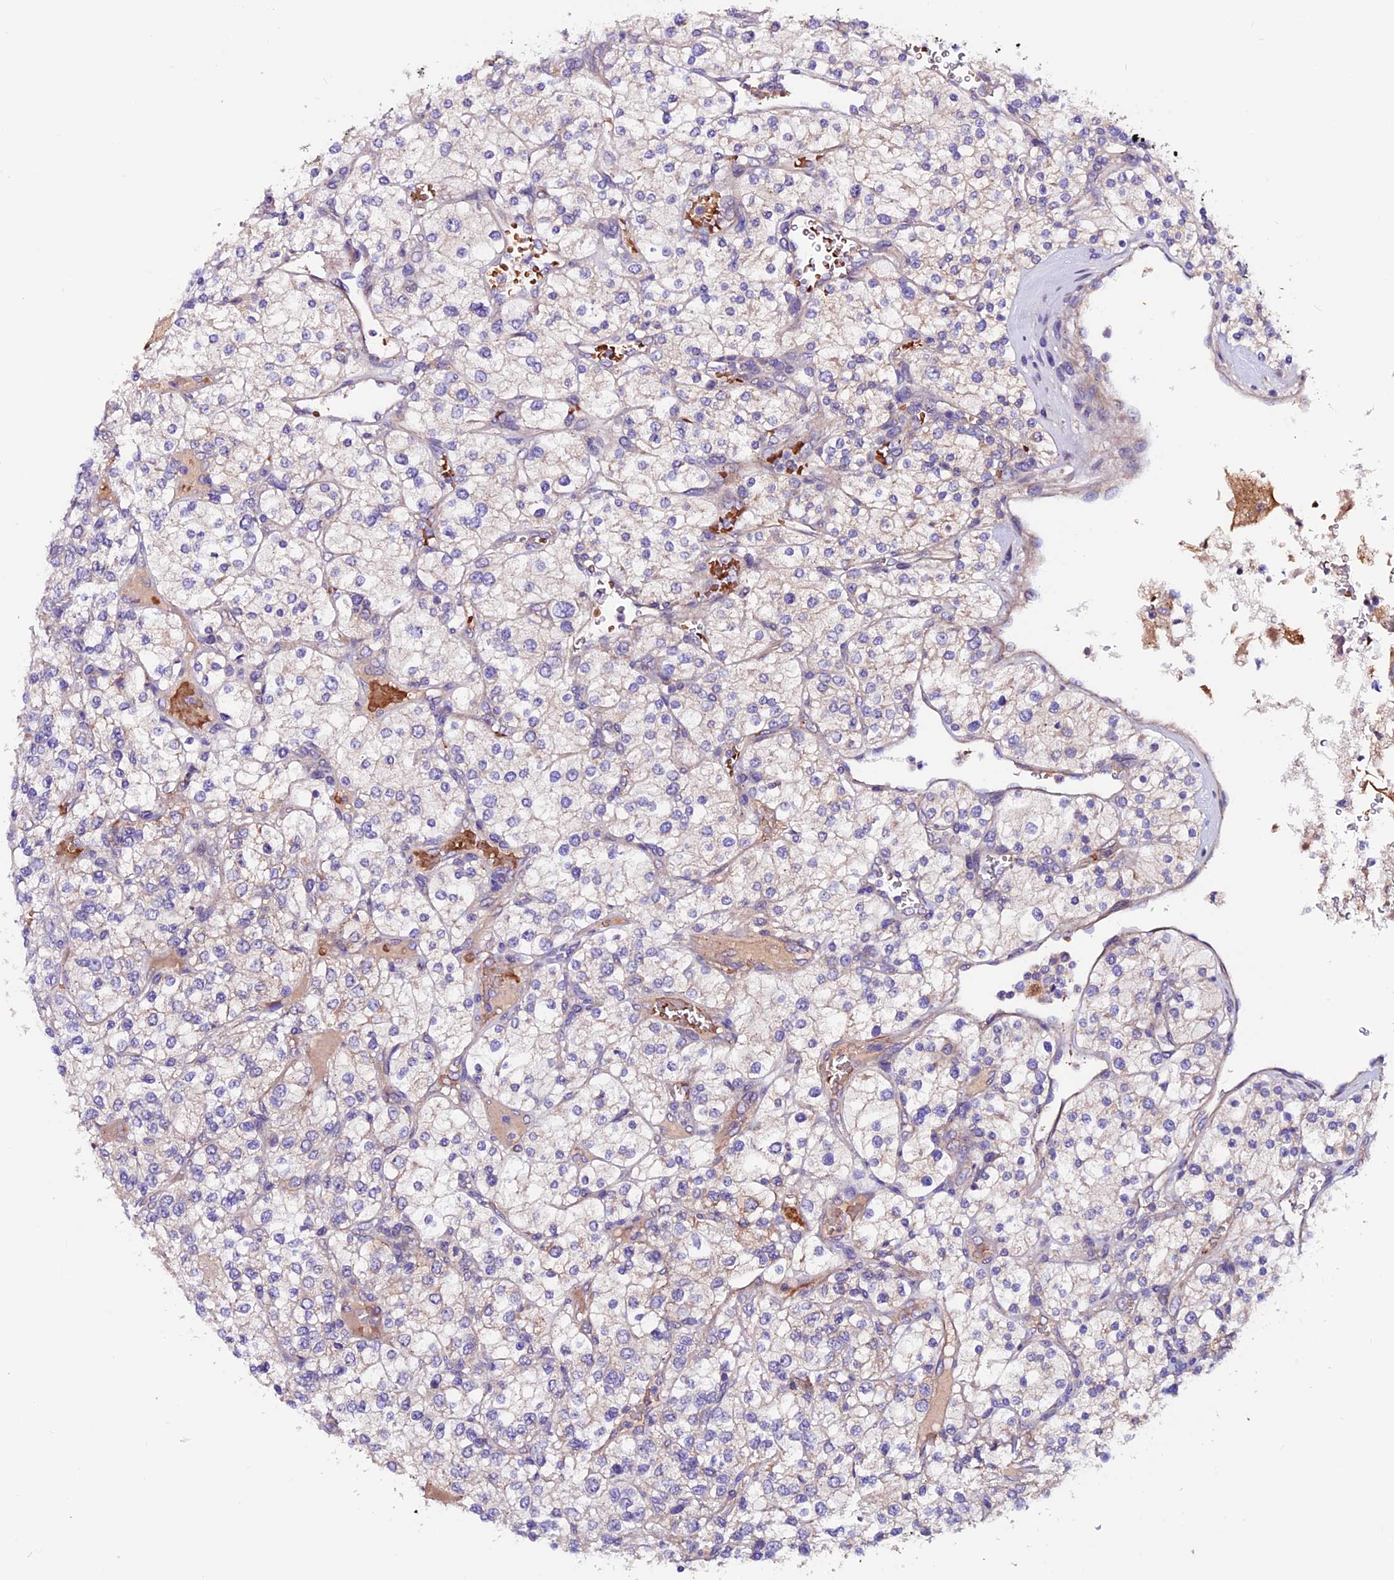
{"staining": {"intensity": "negative", "quantity": "none", "location": "none"}, "tissue": "renal cancer", "cell_type": "Tumor cells", "image_type": "cancer", "snomed": [{"axis": "morphology", "description": "Adenocarcinoma, NOS"}, {"axis": "topography", "description": "Kidney"}], "caption": "Histopathology image shows no significant protein positivity in tumor cells of renal adenocarcinoma.", "gene": "RINL", "patient": {"sex": "male", "age": 80}}